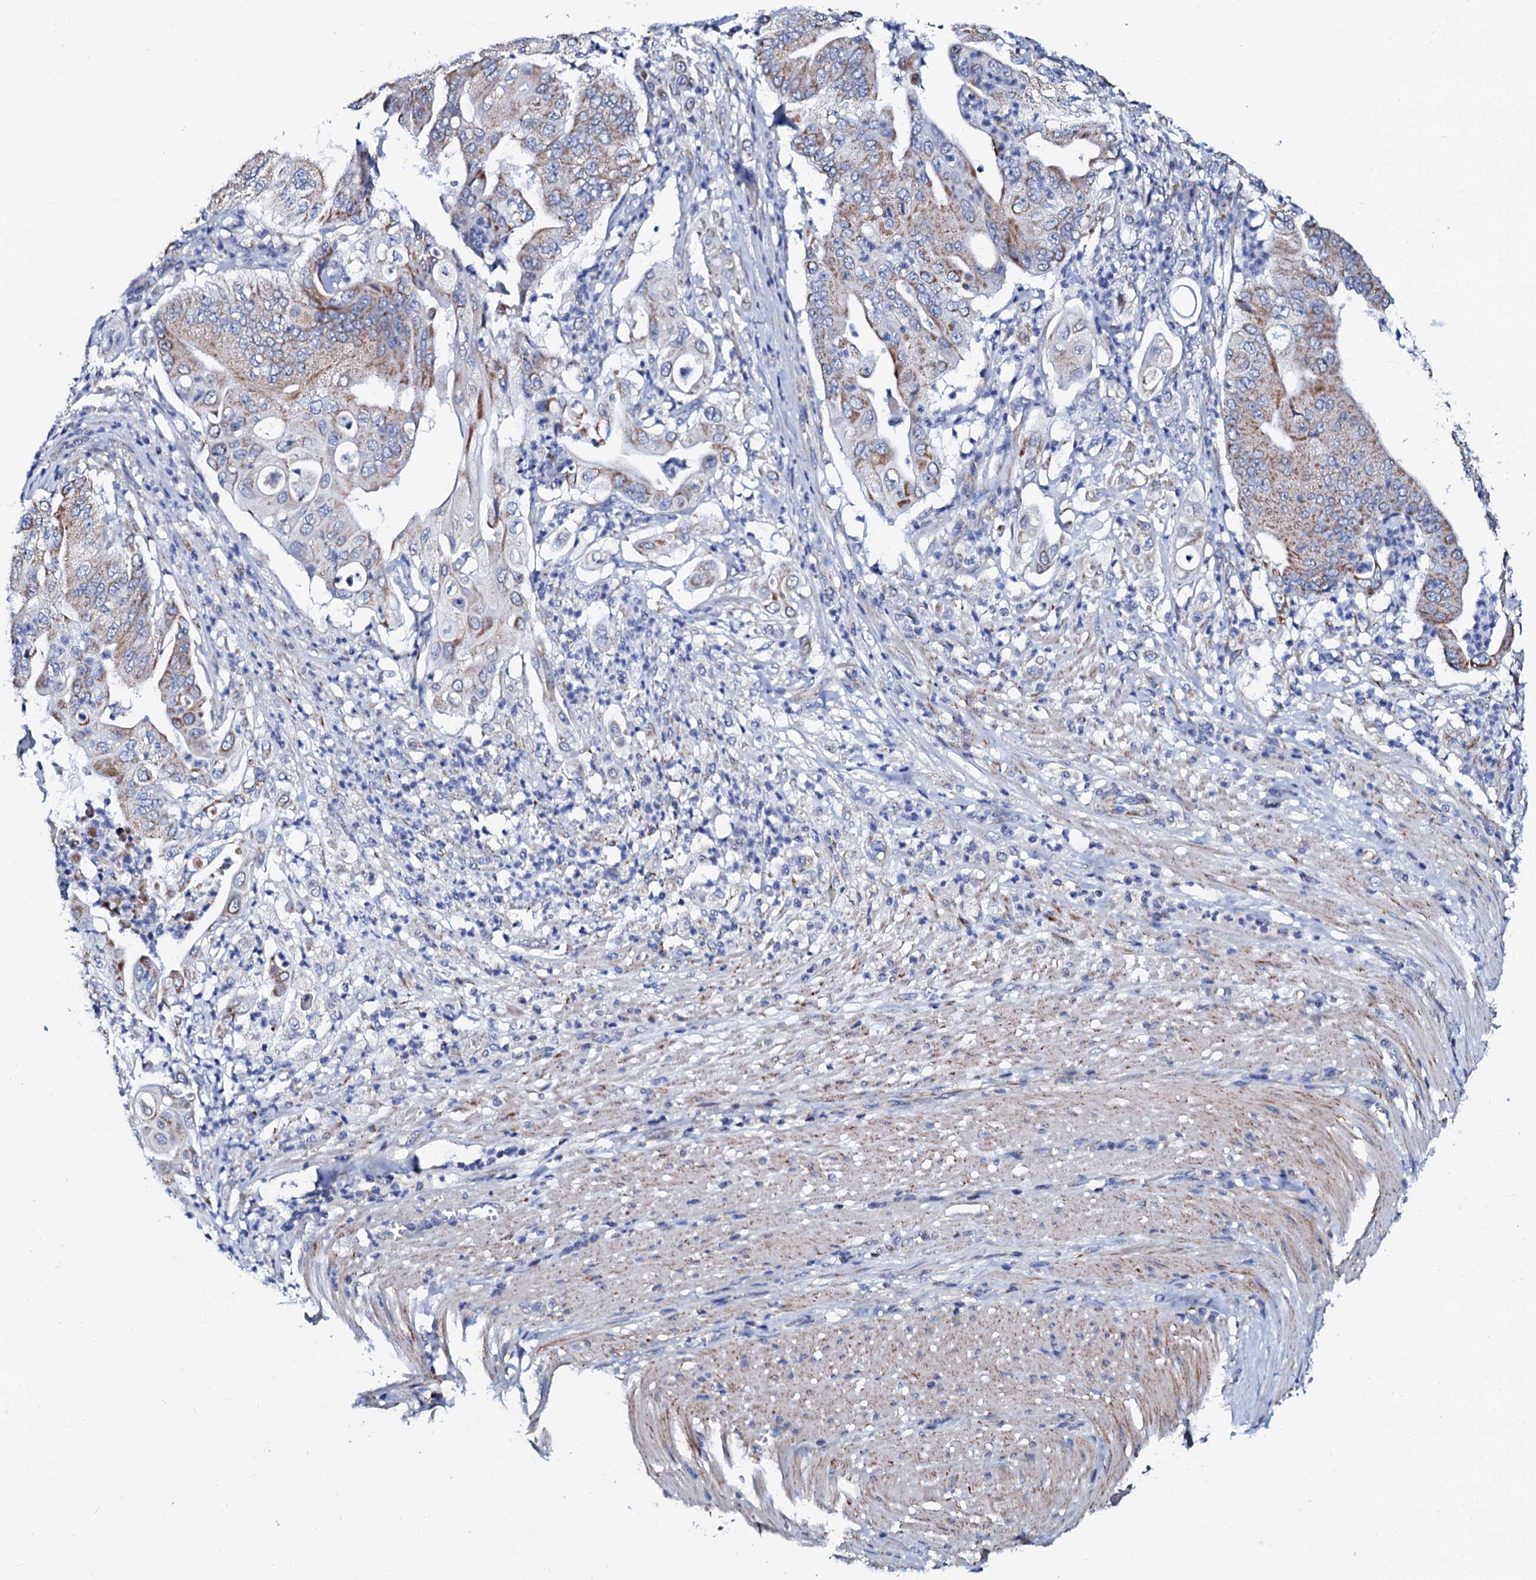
{"staining": {"intensity": "moderate", "quantity": "25%-75%", "location": "cytoplasmic/membranous"}, "tissue": "pancreatic cancer", "cell_type": "Tumor cells", "image_type": "cancer", "snomed": [{"axis": "morphology", "description": "Adenocarcinoma, NOS"}, {"axis": "topography", "description": "Pancreas"}], "caption": "About 25%-75% of tumor cells in pancreatic adenocarcinoma display moderate cytoplasmic/membranous protein positivity as visualized by brown immunohistochemical staining.", "gene": "SLC37A4", "patient": {"sex": "female", "age": 77}}